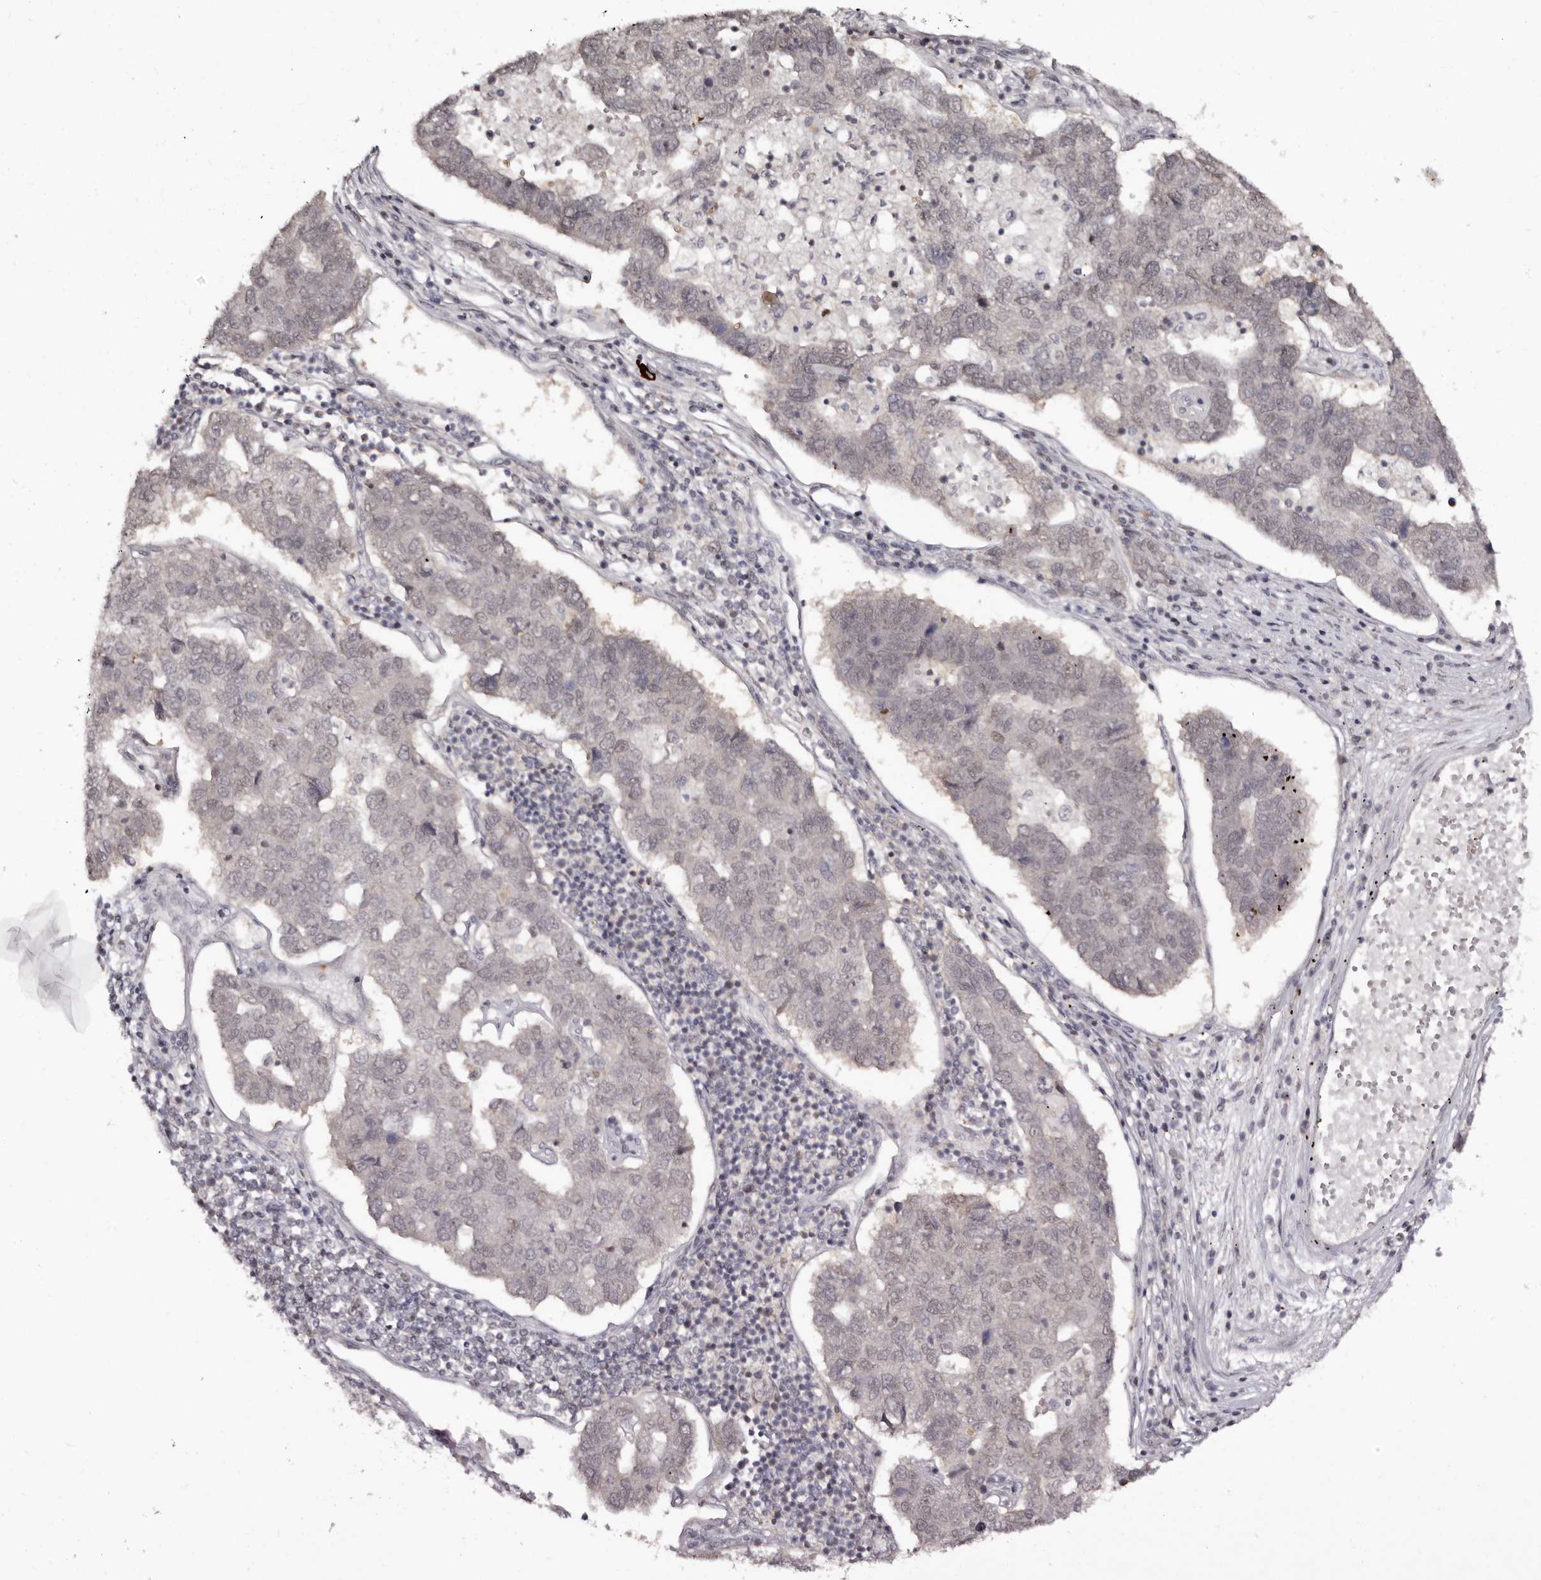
{"staining": {"intensity": "weak", "quantity": "25%-75%", "location": "nuclear"}, "tissue": "pancreatic cancer", "cell_type": "Tumor cells", "image_type": "cancer", "snomed": [{"axis": "morphology", "description": "Adenocarcinoma, NOS"}, {"axis": "topography", "description": "Pancreas"}], "caption": "The photomicrograph shows staining of pancreatic adenocarcinoma, revealing weak nuclear protein staining (brown color) within tumor cells. (DAB (3,3'-diaminobenzidine) = brown stain, brightfield microscopy at high magnification).", "gene": "PHF20L1", "patient": {"sex": "female", "age": 61}}